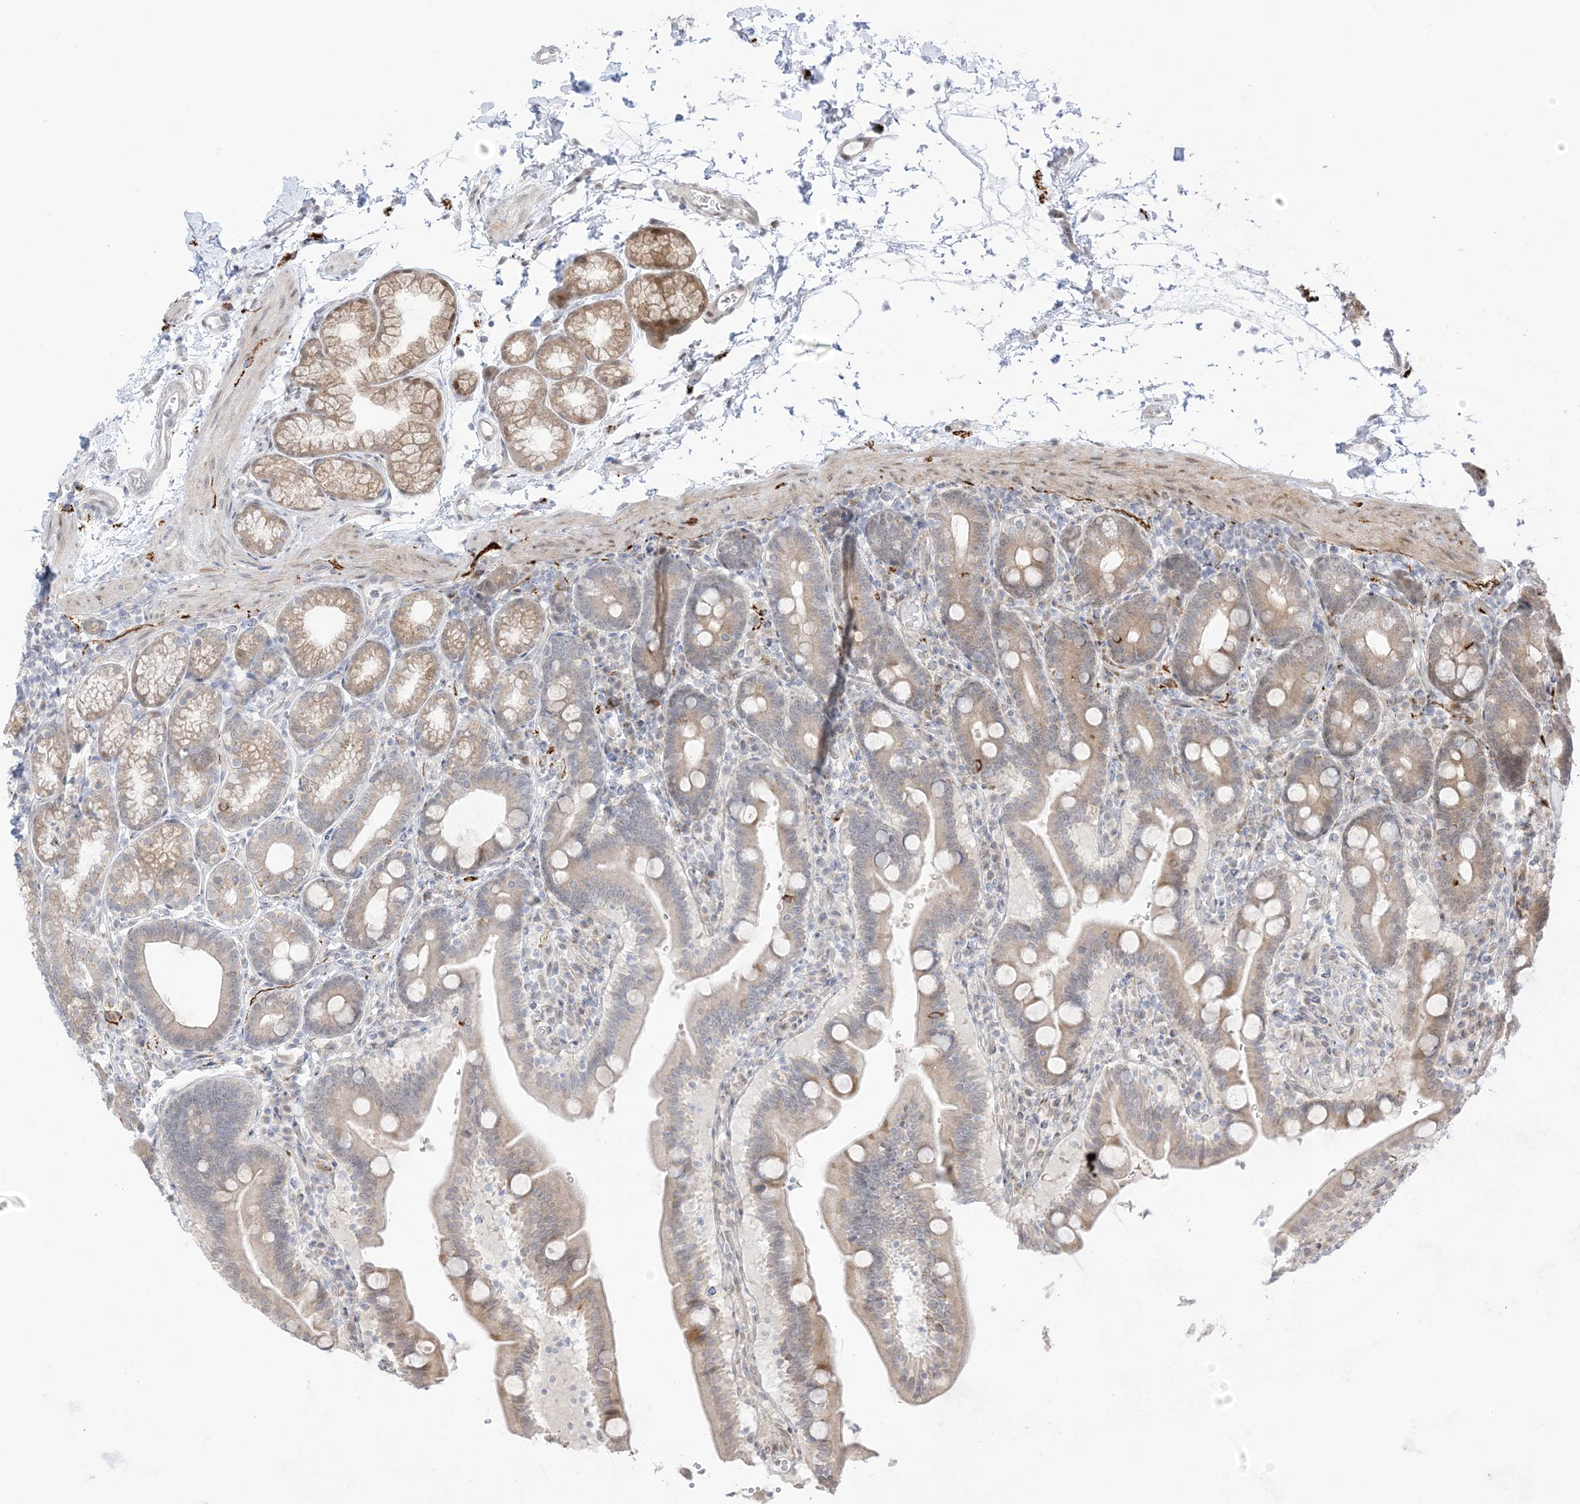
{"staining": {"intensity": "weak", "quantity": ">75%", "location": "cytoplasmic/membranous"}, "tissue": "duodenum", "cell_type": "Glandular cells", "image_type": "normal", "snomed": [{"axis": "morphology", "description": "Normal tissue, NOS"}, {"axis": "topography", "description": "Duodenum"}], "caption": "Protein expression analysis of normal duodenum reveals weak cytoplasmic/membranous expression in approximately >75% of glandular cells. (DAB (3,3'-diaminobenzidine) IHC with brightfield microscopy, high magnification).", "gene": "UBE2E2", "patient": {"sex": "male", "age": 54}}